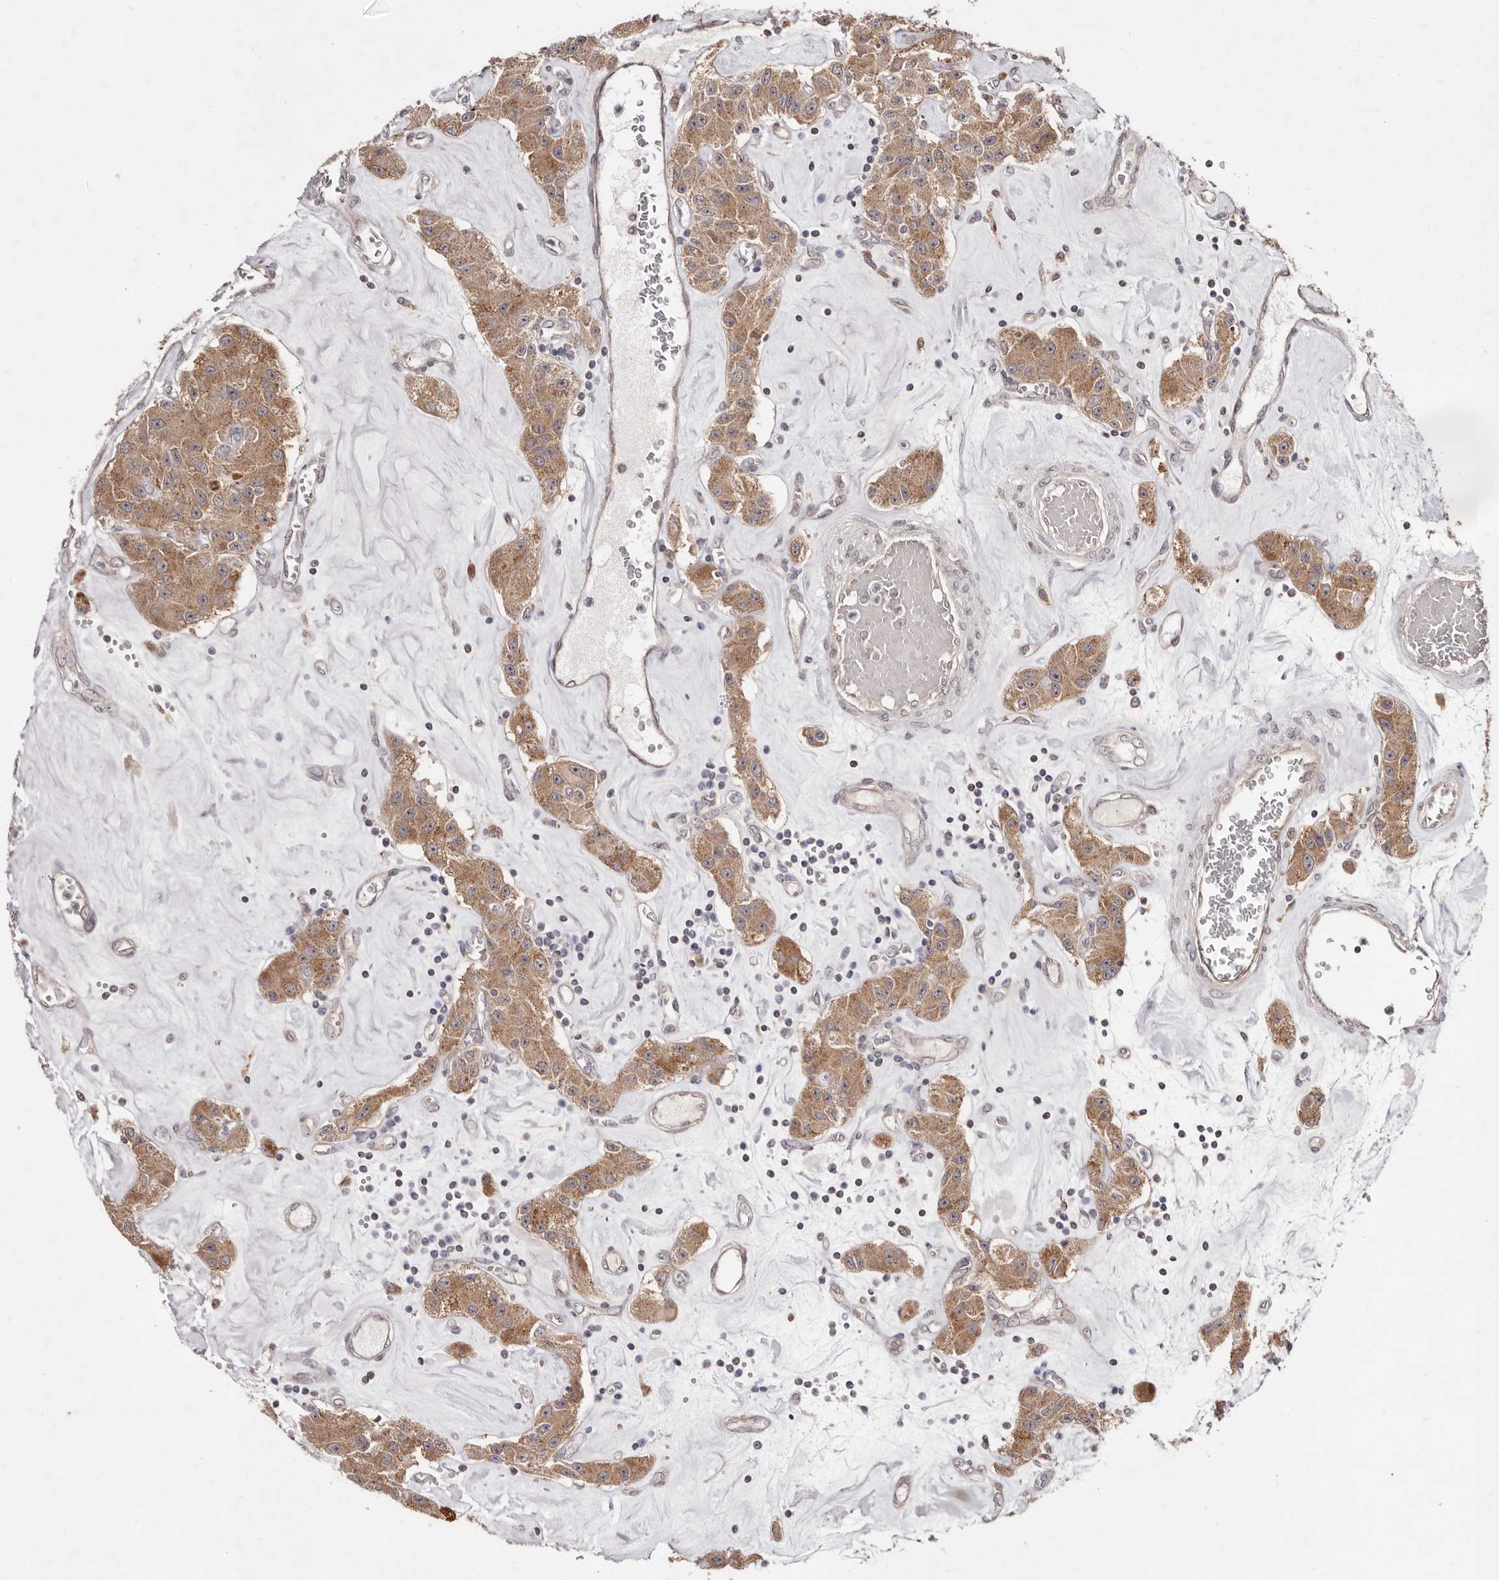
{"staining": {"intensity": "moderate", "quantity": ">75%", "location": "cytoplasmic/membranous"}, "tissue": "carcinoid", "cell_type": "Tumor cells", "image_type": "cancer", "snomed": [{"axis": "morphology", "description": "Carcinoid, malignant, NOS"}, {"axis": "topography", "description": "Pancreas"}], "caption": "Carcinoid was stained to show a protein in brown. There is medium levels of moderate cytoplasmic/membranous positivity in about >75% of tumor cells. The protein is shown in brown color, while the nuclei are stained blue.", "gene": "EGR3", "patient": {"sex": "male", "age": 41}}